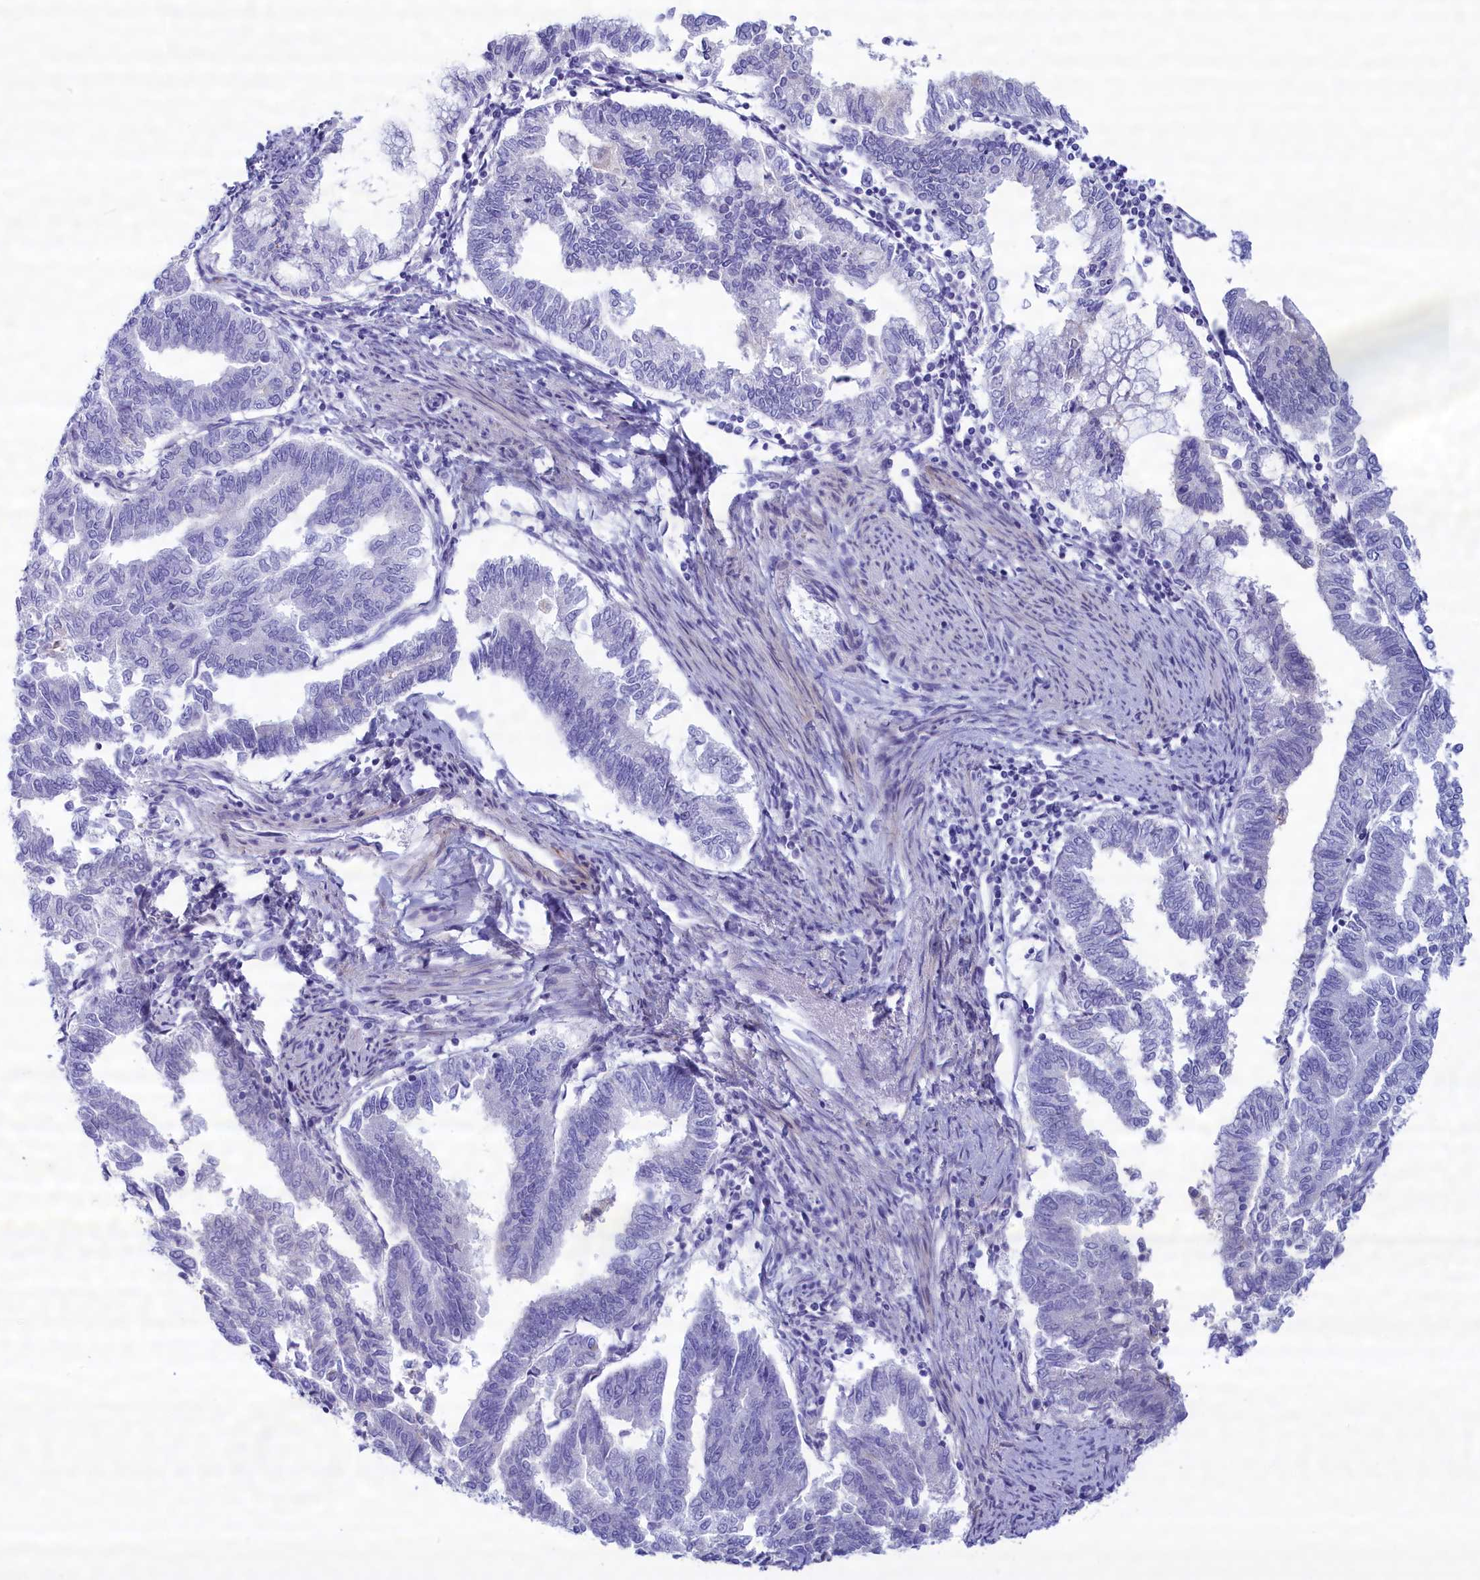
{"staining": {"intensity": "negative", "quantity": "none", "location": "none"}, "tissue": "endometrial cancer", "cell_type": "Tumor cells", "image_type": "cancer", "snomed": [{"axis": "morphology", "description": "Adenocarcinoma, NOS"}, {"axis": "topography", "description": "Endometrium"}], "caption": "High magnification brightfield microscopy of endometrial cancer (adenocarcinoma) stained with DAB (3,3'-diaminobenzidine) (brown) and counterstained with hematoxylin (blue): tumor cells show no significant positivity.", "gene": "MPV17L2", "patient": {"sex": "female", "age": 79}}